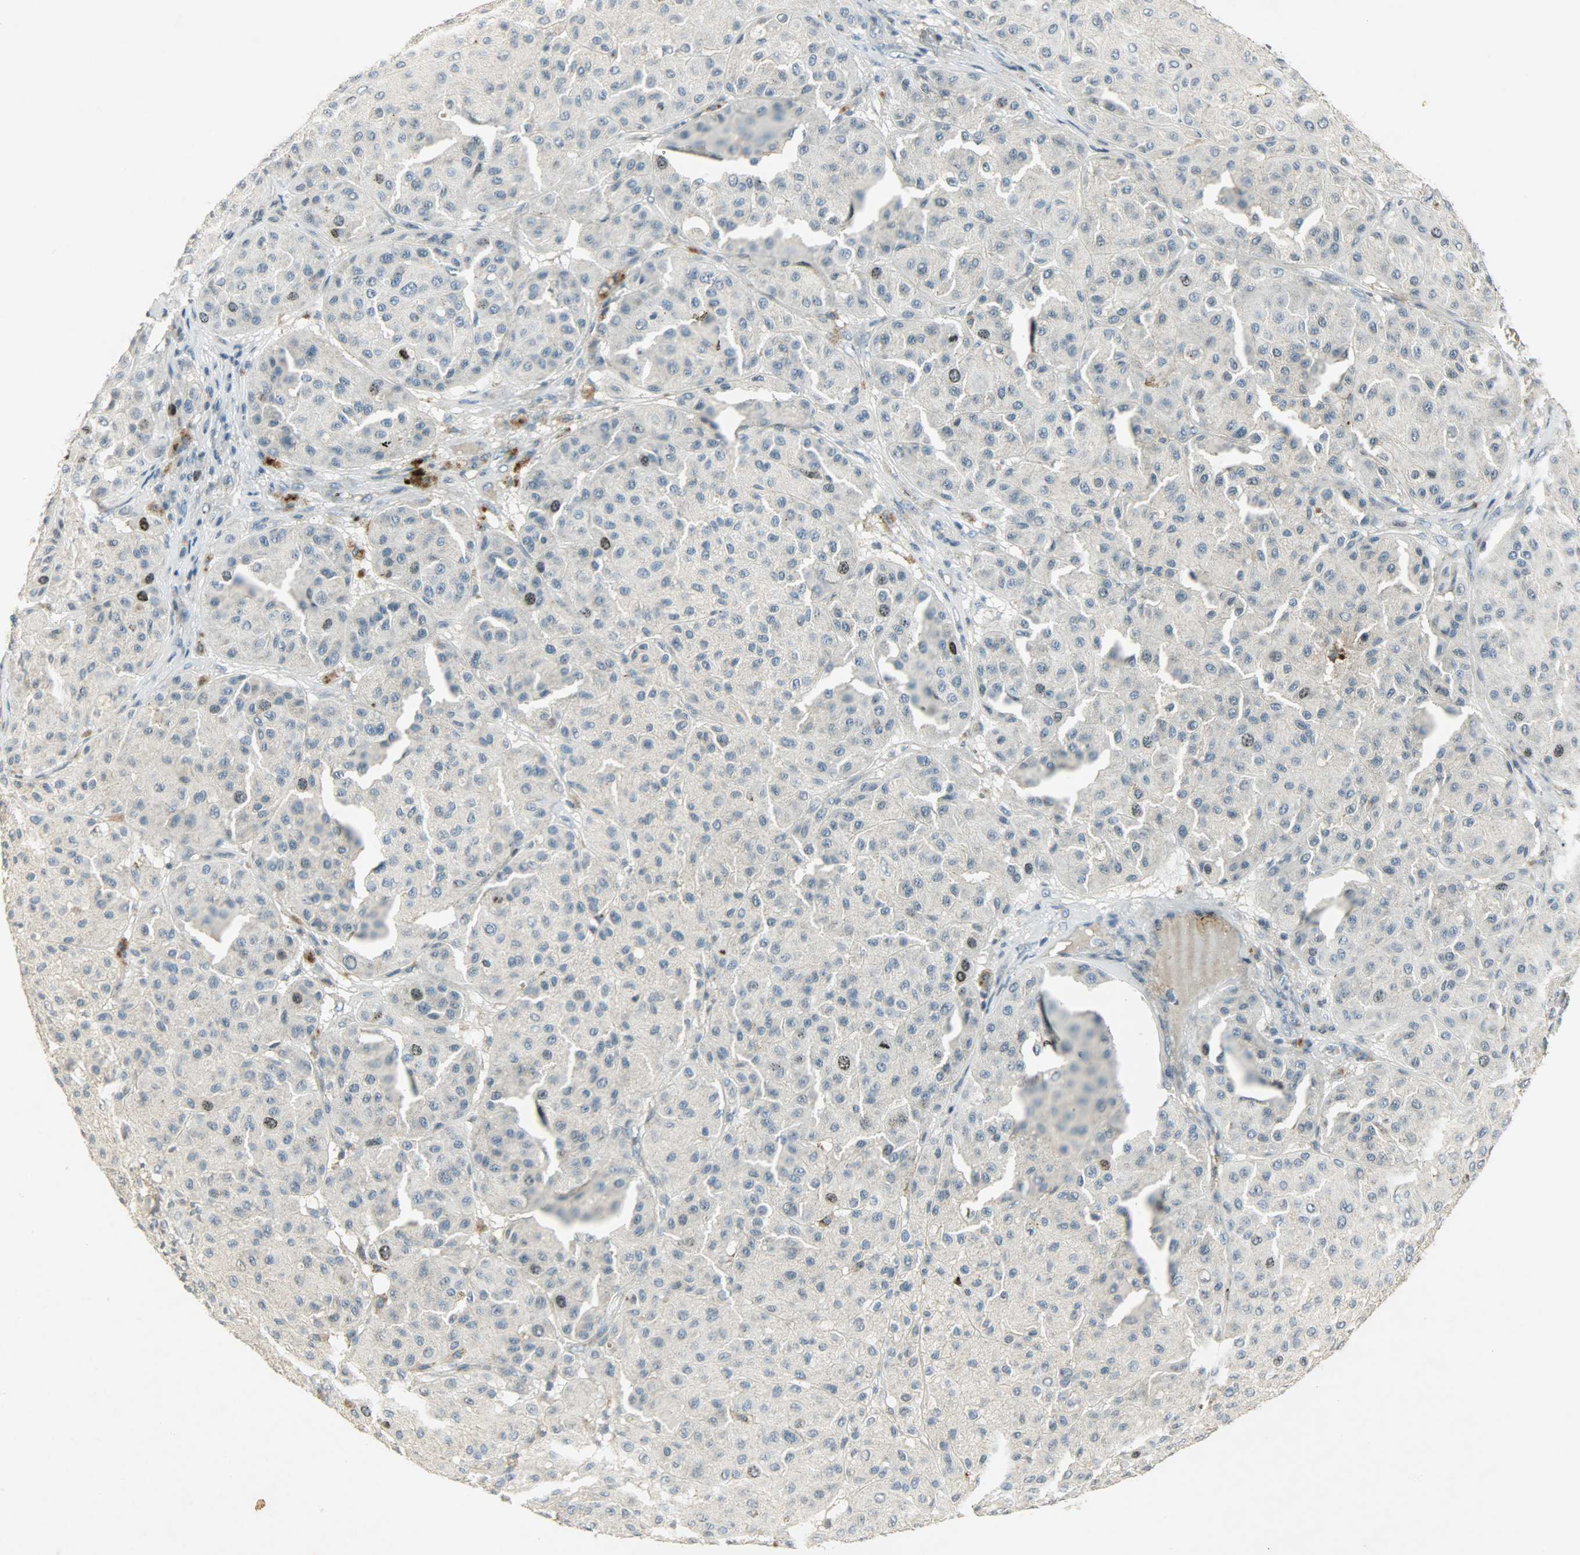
{"staining": {"intensity": "moderate", "quantity": "<25%", "location": "nuclear"}, "tissue": "melanoma", "cell_type": "Tumor cells", "image_type": "cancer", "snomed": [{"axis": "morphology", "description": "Normal tissue, NOS"}, {"axis": "morphology", "description": "Malignant melanoma, Metastatic site"}, {"axis": "topography", "description": "Skin"}], "caption": "DAB immunohistochemical staining of human malignant melanoma (metastatic site) shows moderate nuclear protein positivity in about <25% of tumor cells. (brown staining indicates protein expression, while blue staining denotes nuclei).", "gene": "AURKB", "patient": {"sex": "male", "age": 41}}